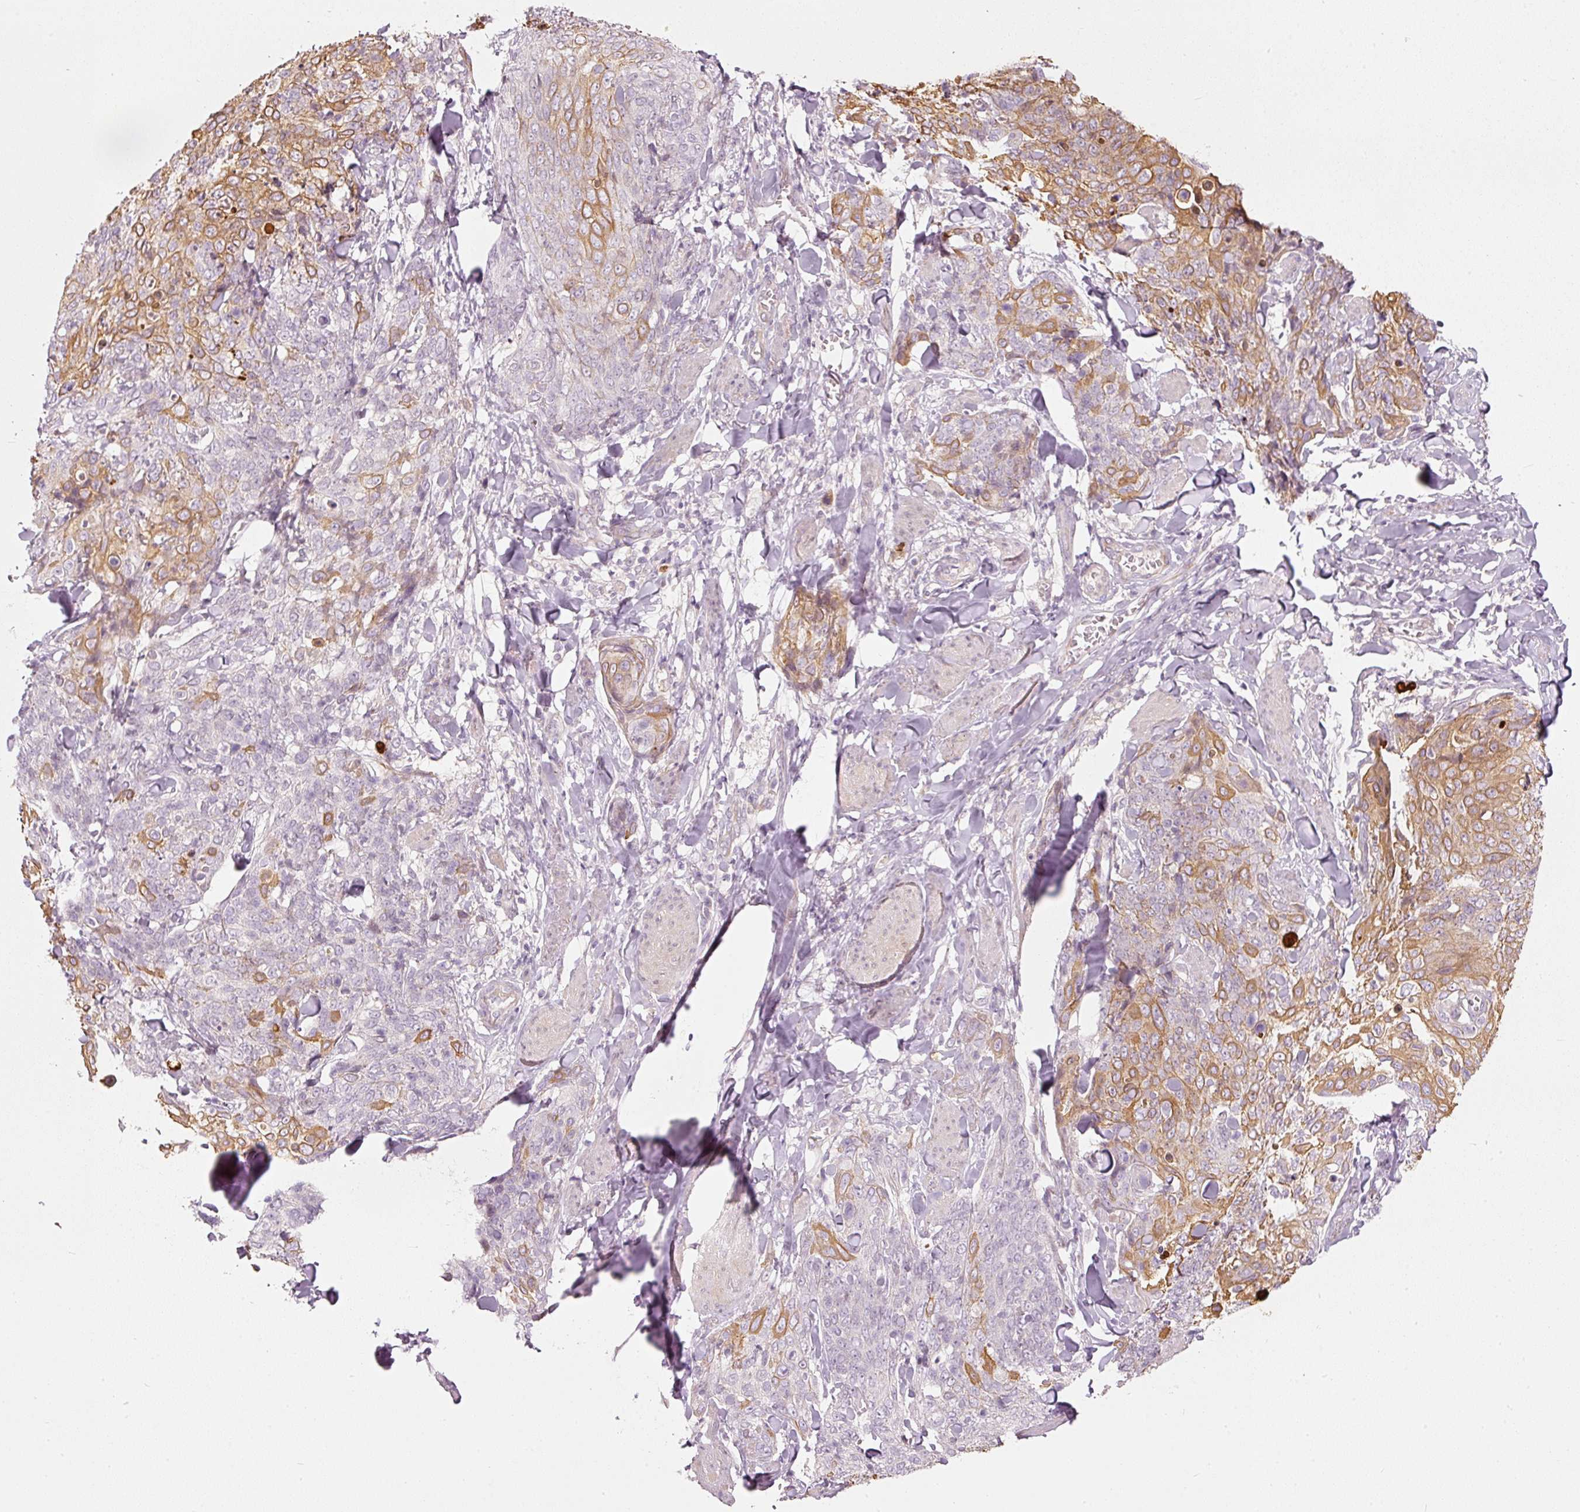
{"staining": {"intensity": "moderate", "quantity": ">75%", "location": "cytoplasmic/membranous"}, "tissue": "skin cancer", "cell_type": "Tumor cells", "image_type": "cancer", "snomed": [{"axis": "morphology", "description": "Squamous cell carcinoma, NOS"}, {"axis": "topography", "description": "Skin"}, {"axis": "topography", "description": "Vulva"}], "caption": "Immunohistochemical staining of skin cancer shows medium levels of moderate cytoplasmic/membranous protein staining in about >75% of tumor cells. Nuclei are stained in blue.", "gene": "SLC20A1", "patient": {"sex": "female", "age": 85}}